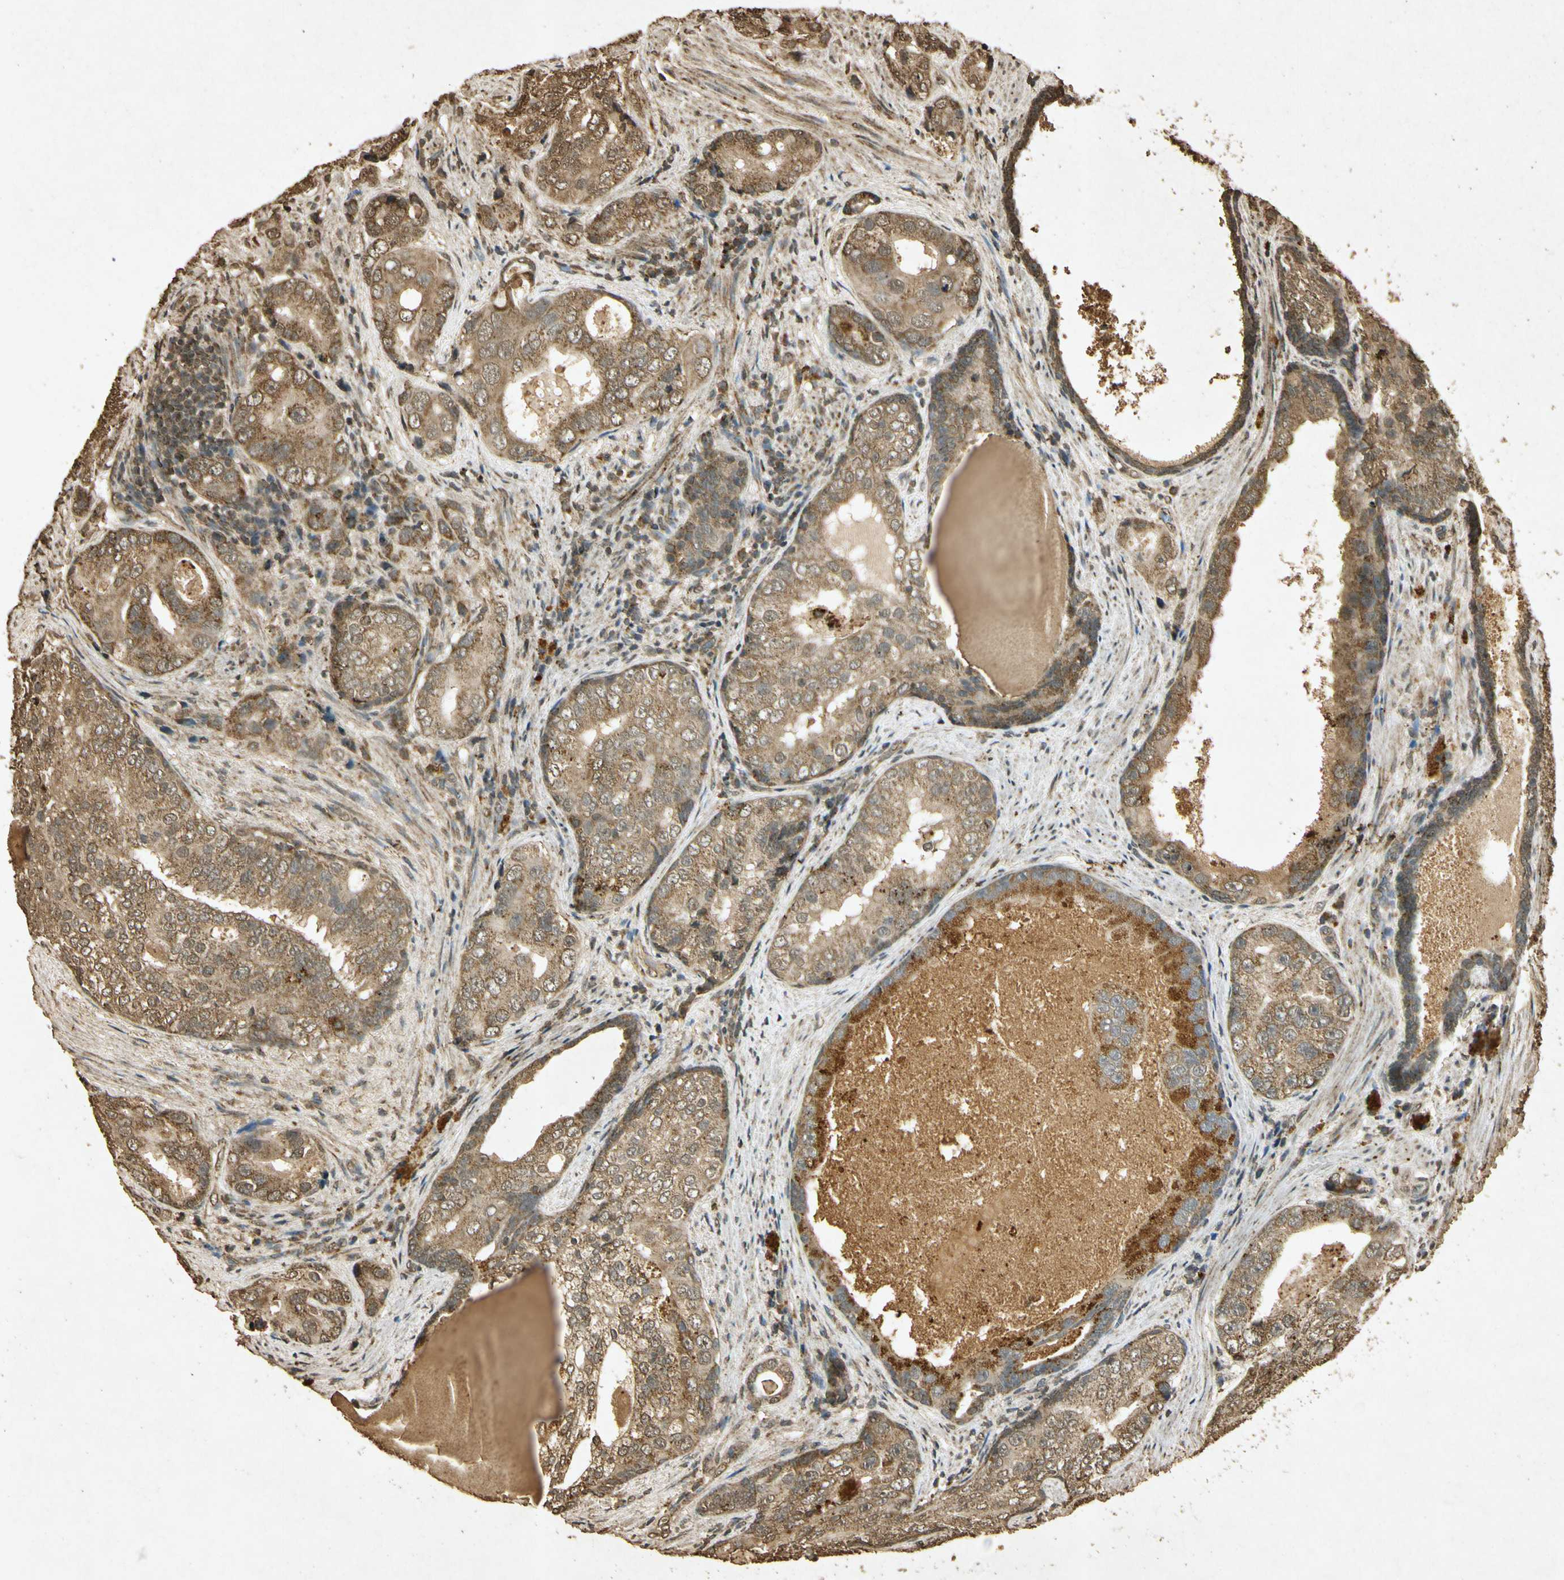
{"staining": {"intensity": "moderate", "quantity": ">75%", "location": "cytoplasmic/membranous"}, "tissue": "prostate cancer", "cell_type": "Tumor cells", "image_type": "cancer", "snomed": [{"axis": "morphology", "description": "Adenocarcinoma, High grade"}, {"axis": "topography", "description": "Prostate"}], "caption": "Tumor cells show medium levels of moderate cytoplasmic/membranous positivity in approximately >75% of cells in prostate cancer (adenocarcinoma (high-grade)).", "gene": "PRDX3", "patient": {"sex": "male", "age": 66}}